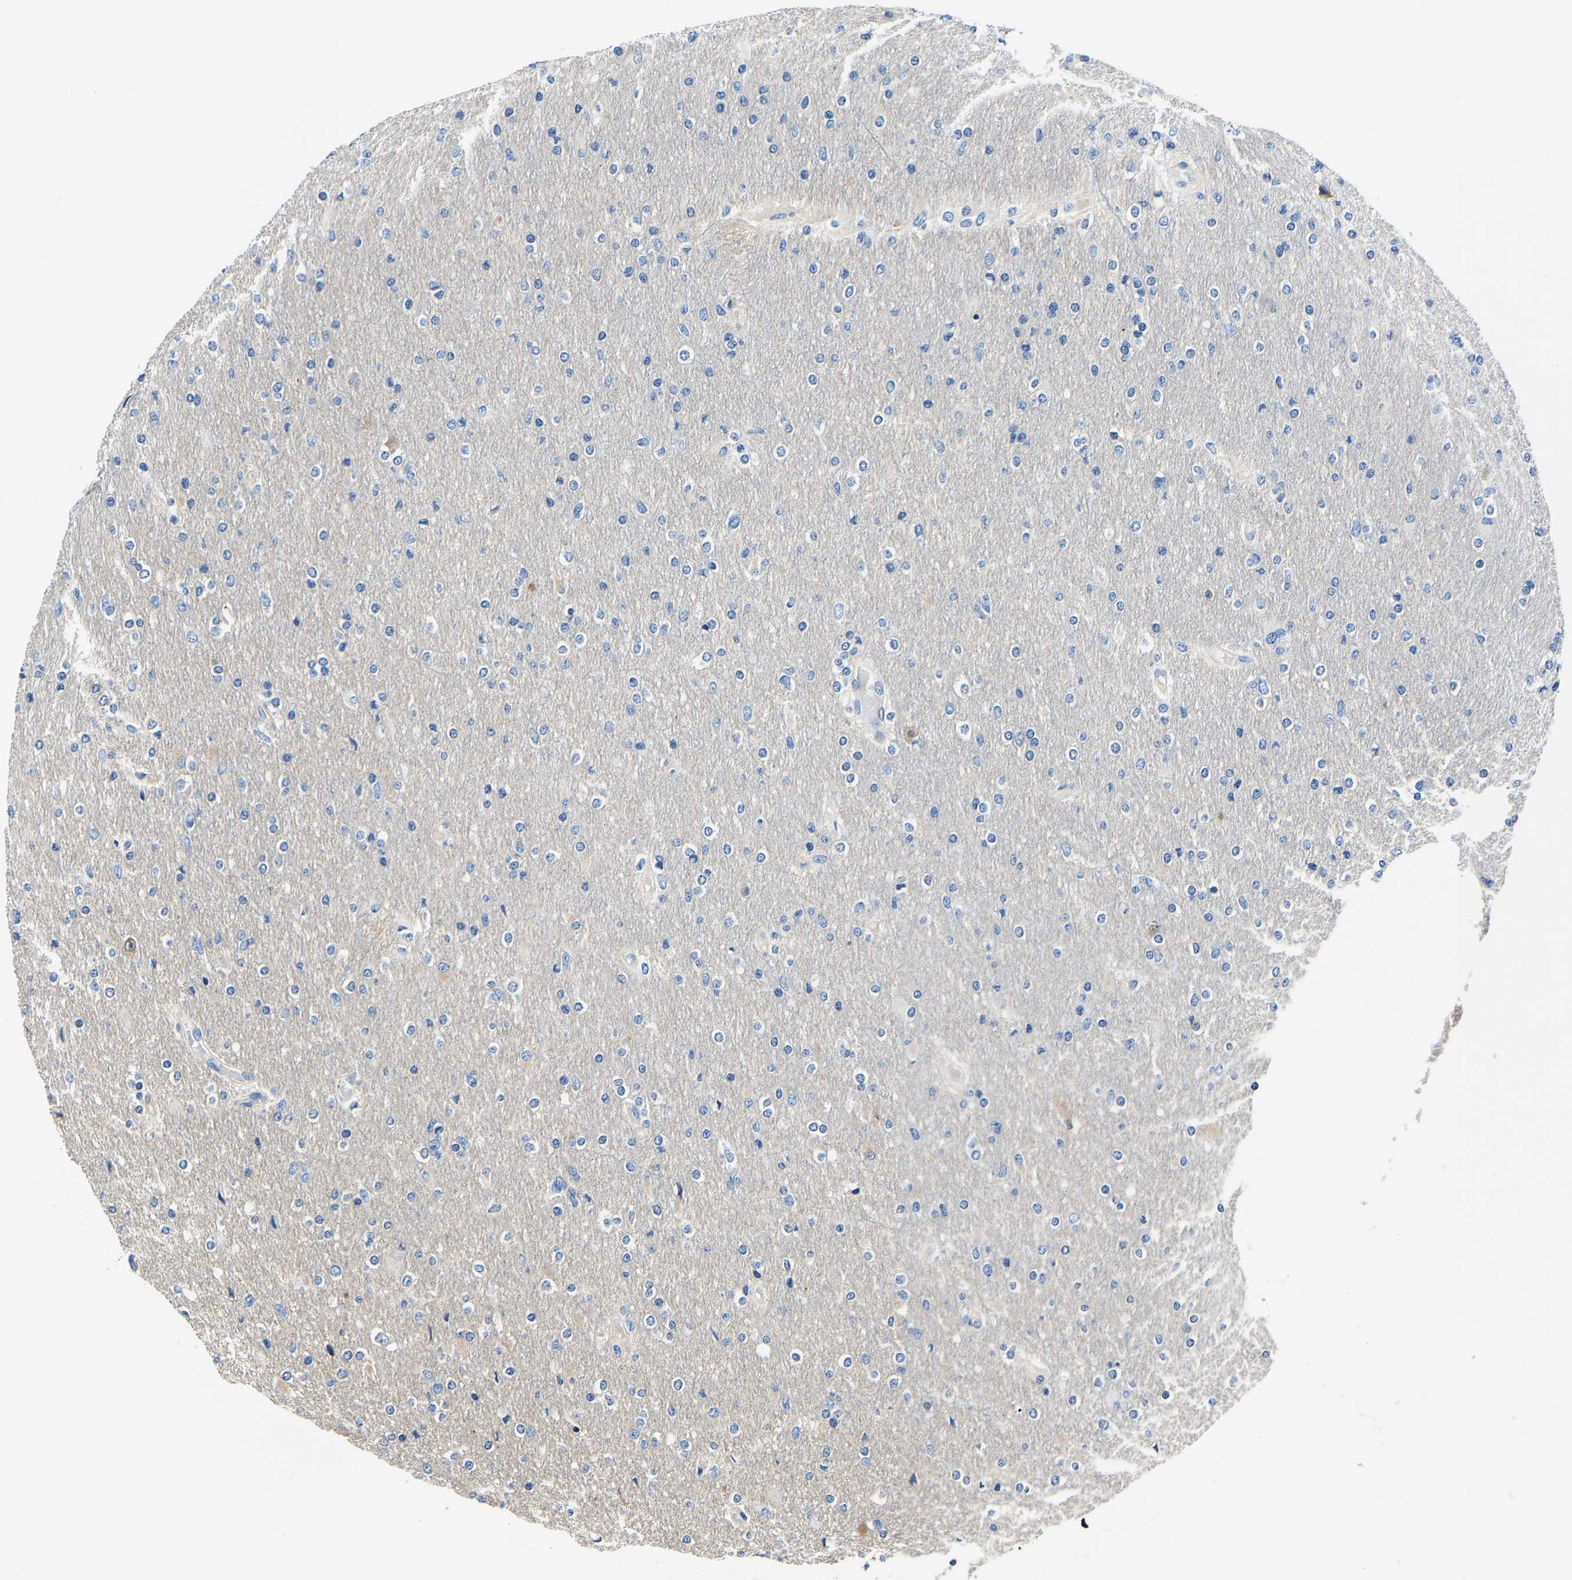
{"staining": {"intensity": "negative", "quantity": "none", "location": "none"}, "tissue": "glioma", "cell_type": "Tumor cells", "image_type": "cancer", "snomed": [{"axis": "morphology", "description": "Glioma, malignant, High grade"}, {"axis": "topography", "description": "Cerebral cortex"}], "caption": "Immunohistochemistry of human glioma reveals no positivity in tumor cells.", "gene": "ALDOB", "patient": {"sex": "female", "age": 36}}